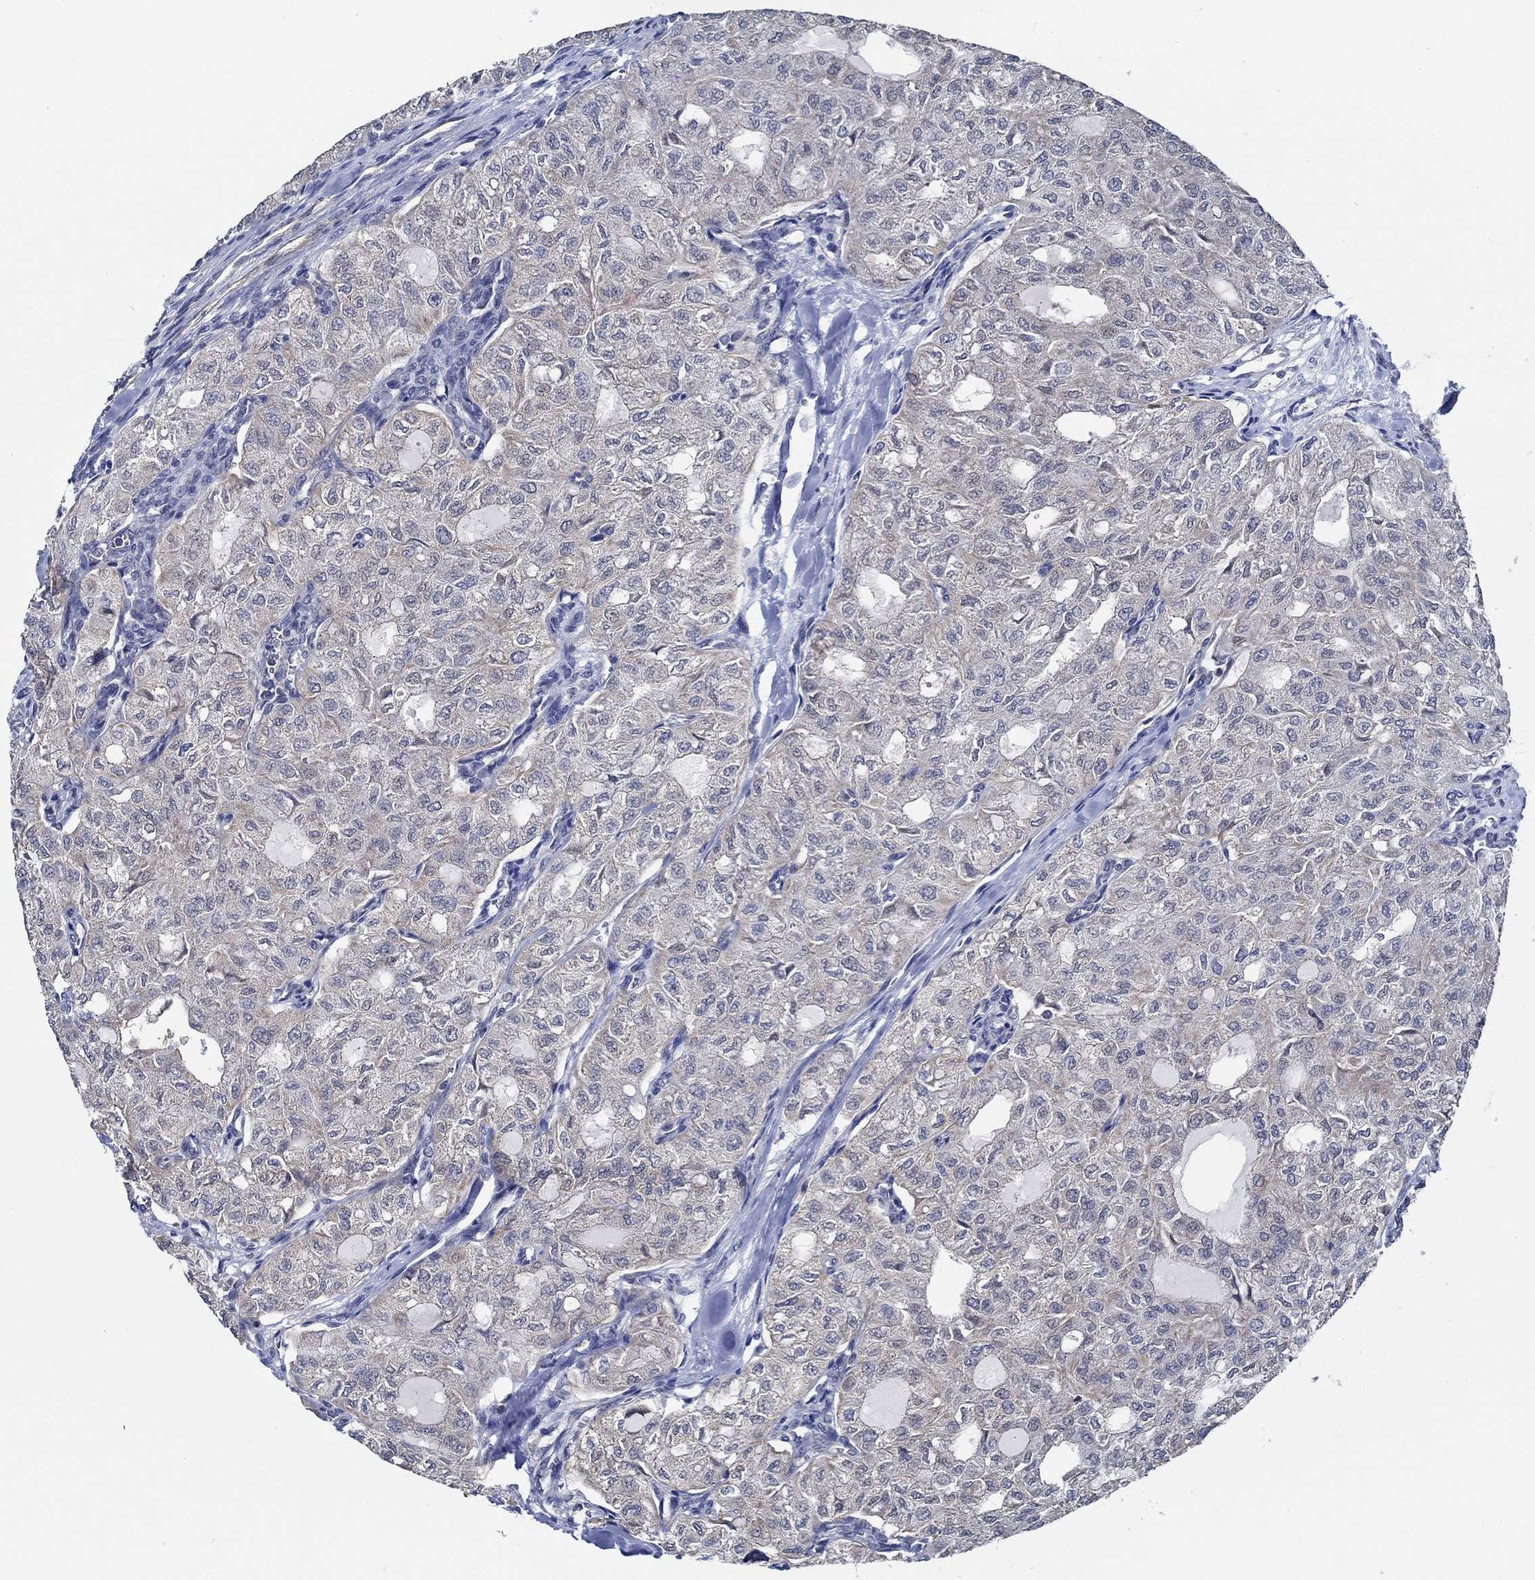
{"staining": {"intensity": "negative", "quantity": "none", "location": "none"}, "tissue": "thyroid cancer", "cell_type": "Tumor cells", "image_type": "cancer", "snomed": [{"axis": "morphology", "description": "Follicular adenoma carcinoma, NOS"}, {"axis": "topography", "description": "Thyroid gland"}], "caption": "Tumor cells show no significant protein staining in thyroid follicular adenoma carcinoma.", "gene": "DACT1", "patient": {"sex": "male", "age": 75}}